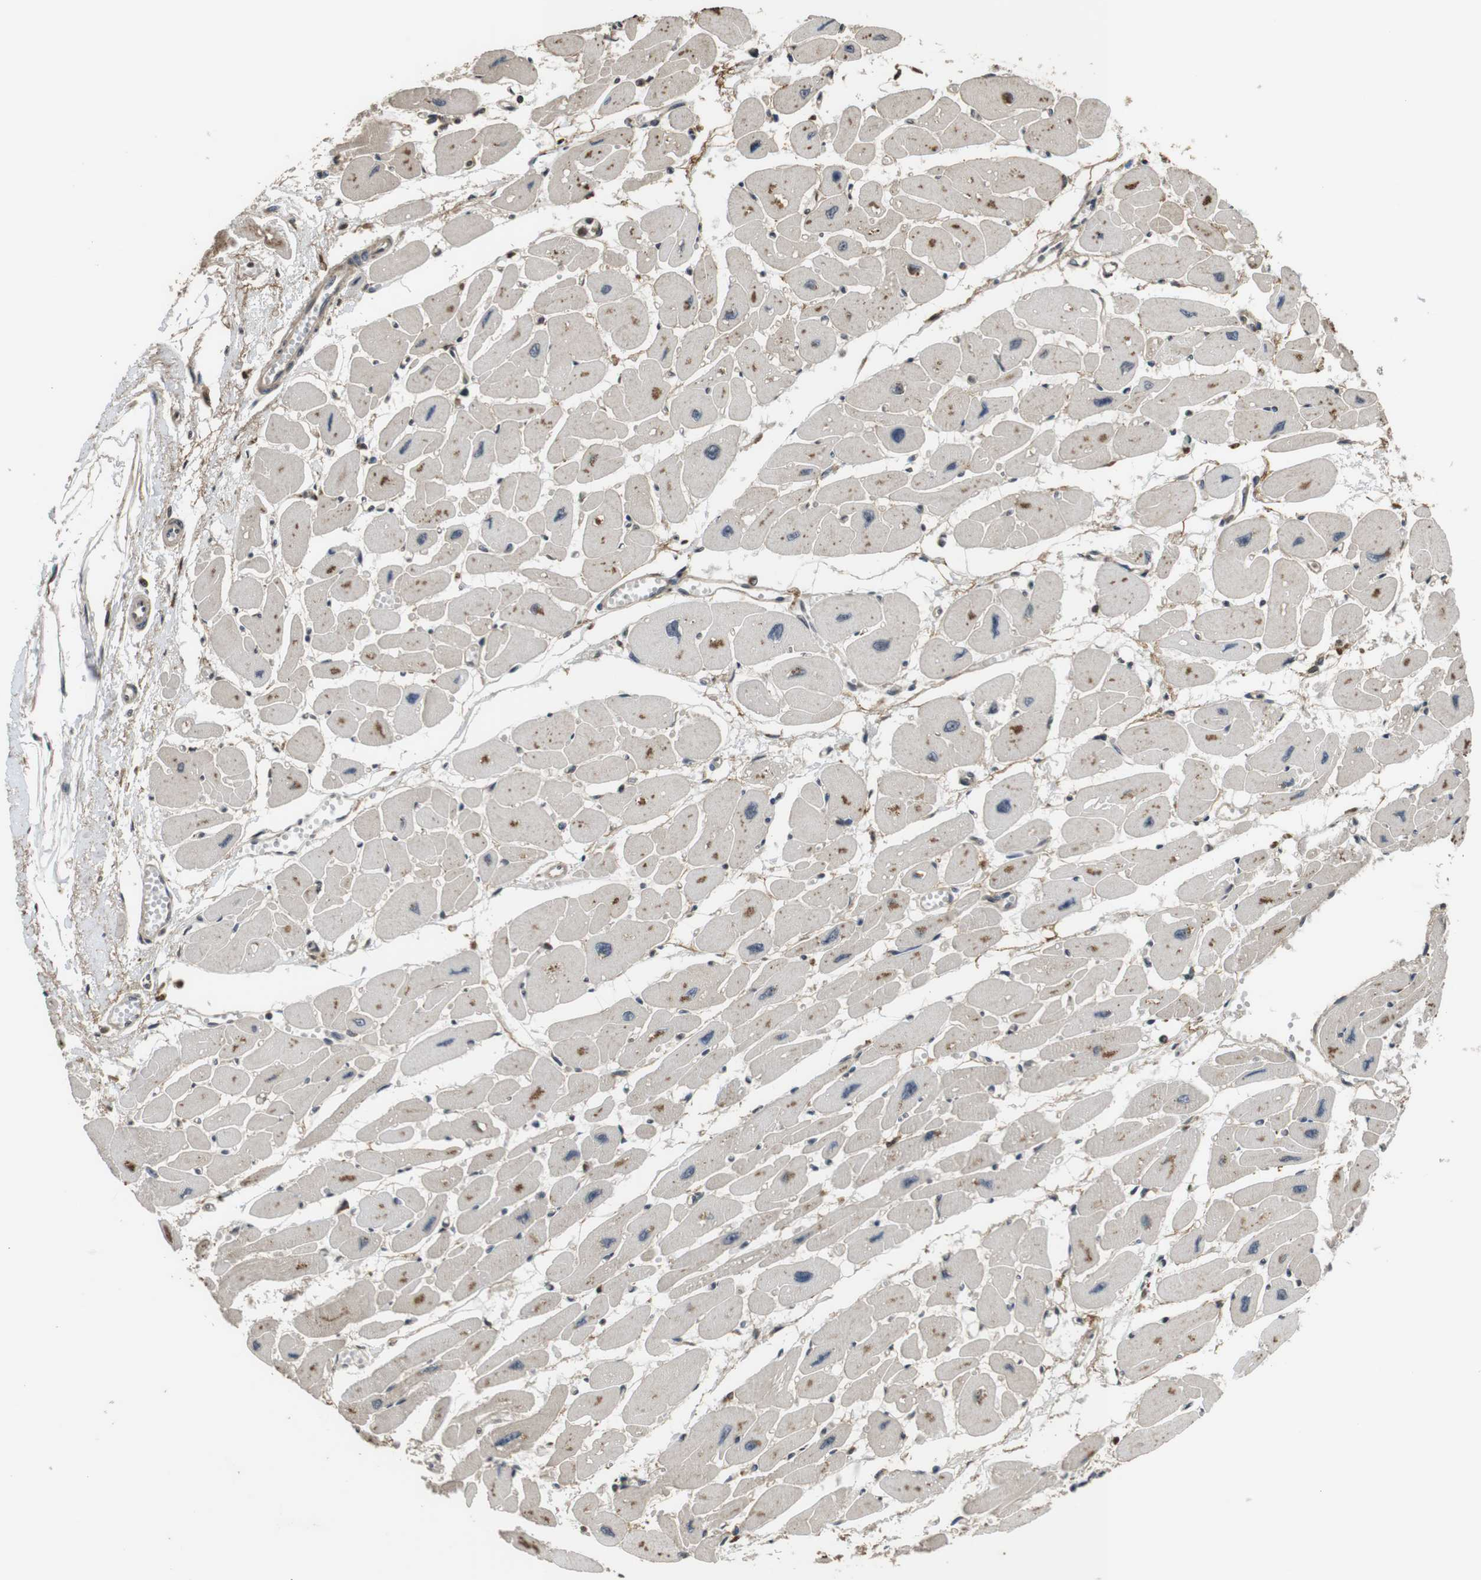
{"staining": {"intensity": "weak", "quantity": ">75%", "location": "cytoplasmic/membranous"}, "tissue": "heart muscle", "cell_type": "Cardiomyocytes", "image_type": "normal", "snomed": [{"axis": "morphology", "description": "Normal tissue, NOS"}, {"axis": "topography", "description": "Heart"}], "caption": "Immunohistochemistry (IHC) staining of unremarkable heart muscle, which shows low levels of weak cytoplasmic/membranous expression in approximately >75% of cardiomyocytes indicating weak cytoplasmic/membranous protein staining. The staining was performed using DAB (3,3'-diaminobenzidine) (brown) for protein detection and nuclei were counterstained in hematoxylin (blue).", "gene": "FZD10", "patient": {"sex": "female", "age": 54}}